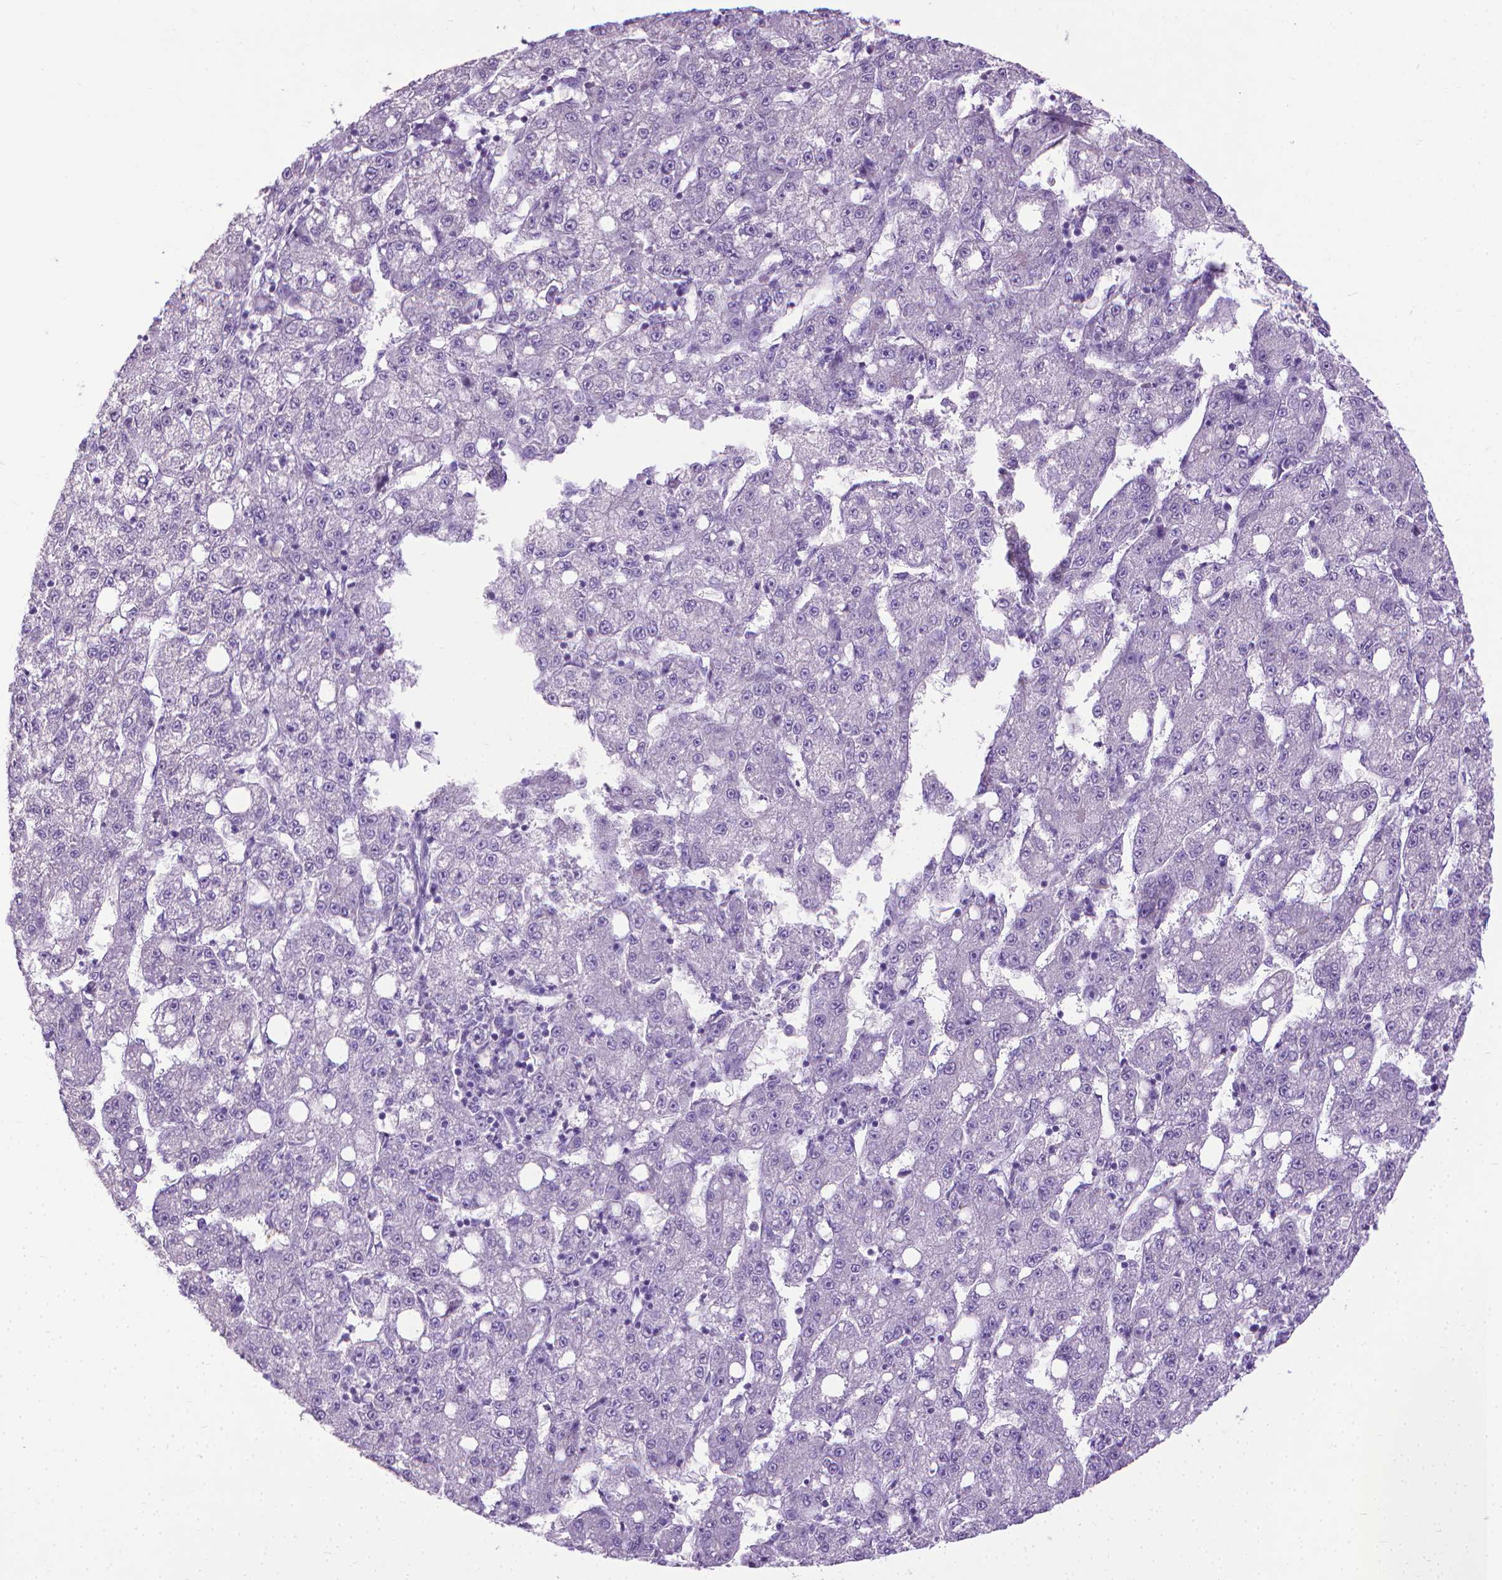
{"staining": {"intensity": "negative", "quantity": "none", "location": "none"}, "tissue": "liver cancer", "cell_type": "Tumor cells", "image_type": "cancer", "snomed": [{"axis": "morphology", "description": "Carcinoma, Hepatocellular, NOS"}, {"axis": "topography", "description": "Liver"}], "caption": "The image reveals no staining of tumor cells in liver cancer (hepatocellular carcinoma).", "gene": "KRT5", "patient": {"sex": "female", "age": 65}}